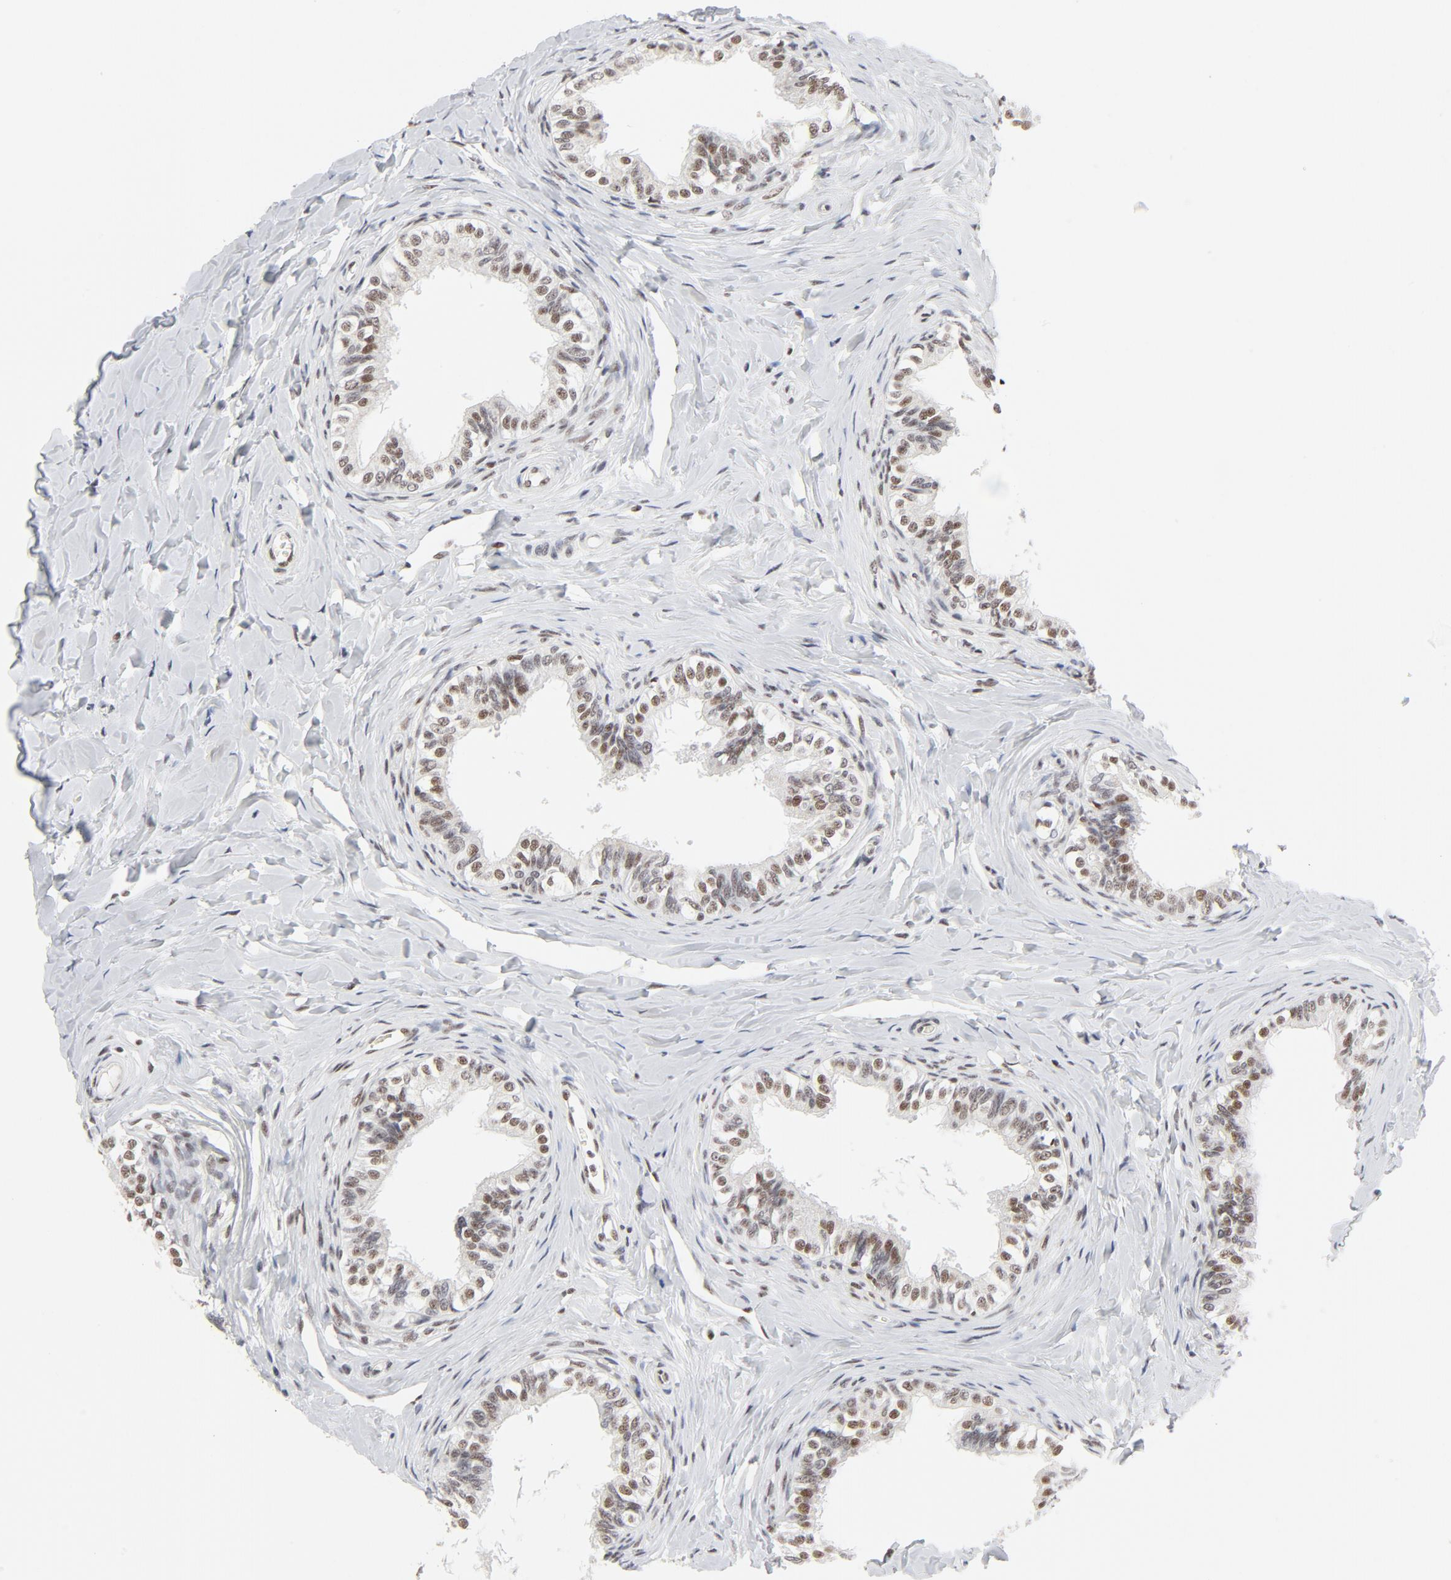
{"staining": {"intensity": "moderate", "quantity": ">75%", "location": "nuclear"}, "tissue": "epididymis", "cell_type": "Glandular cells", "image_type": "normal", "snomed": [{"axis": "morphology", "description": "Normal tissue, NOS"}, {"axis": "topography", "description": "Soft tissue"}, {"axis": "topography", "description": "Epididymis"}], "caption": "Protein expression analysis of benign epididymis reveals moderate nuclear positivity in about >75% of glandular cells. The protein of interest is stained brown, and the nuclei are stained in blue (DAB (3,3'-diaminobenzidine) IHC with brightfield microscopy, high magnification).", "gene": "GTF2H1", "patient": {"sex": "male", "age": 26}}